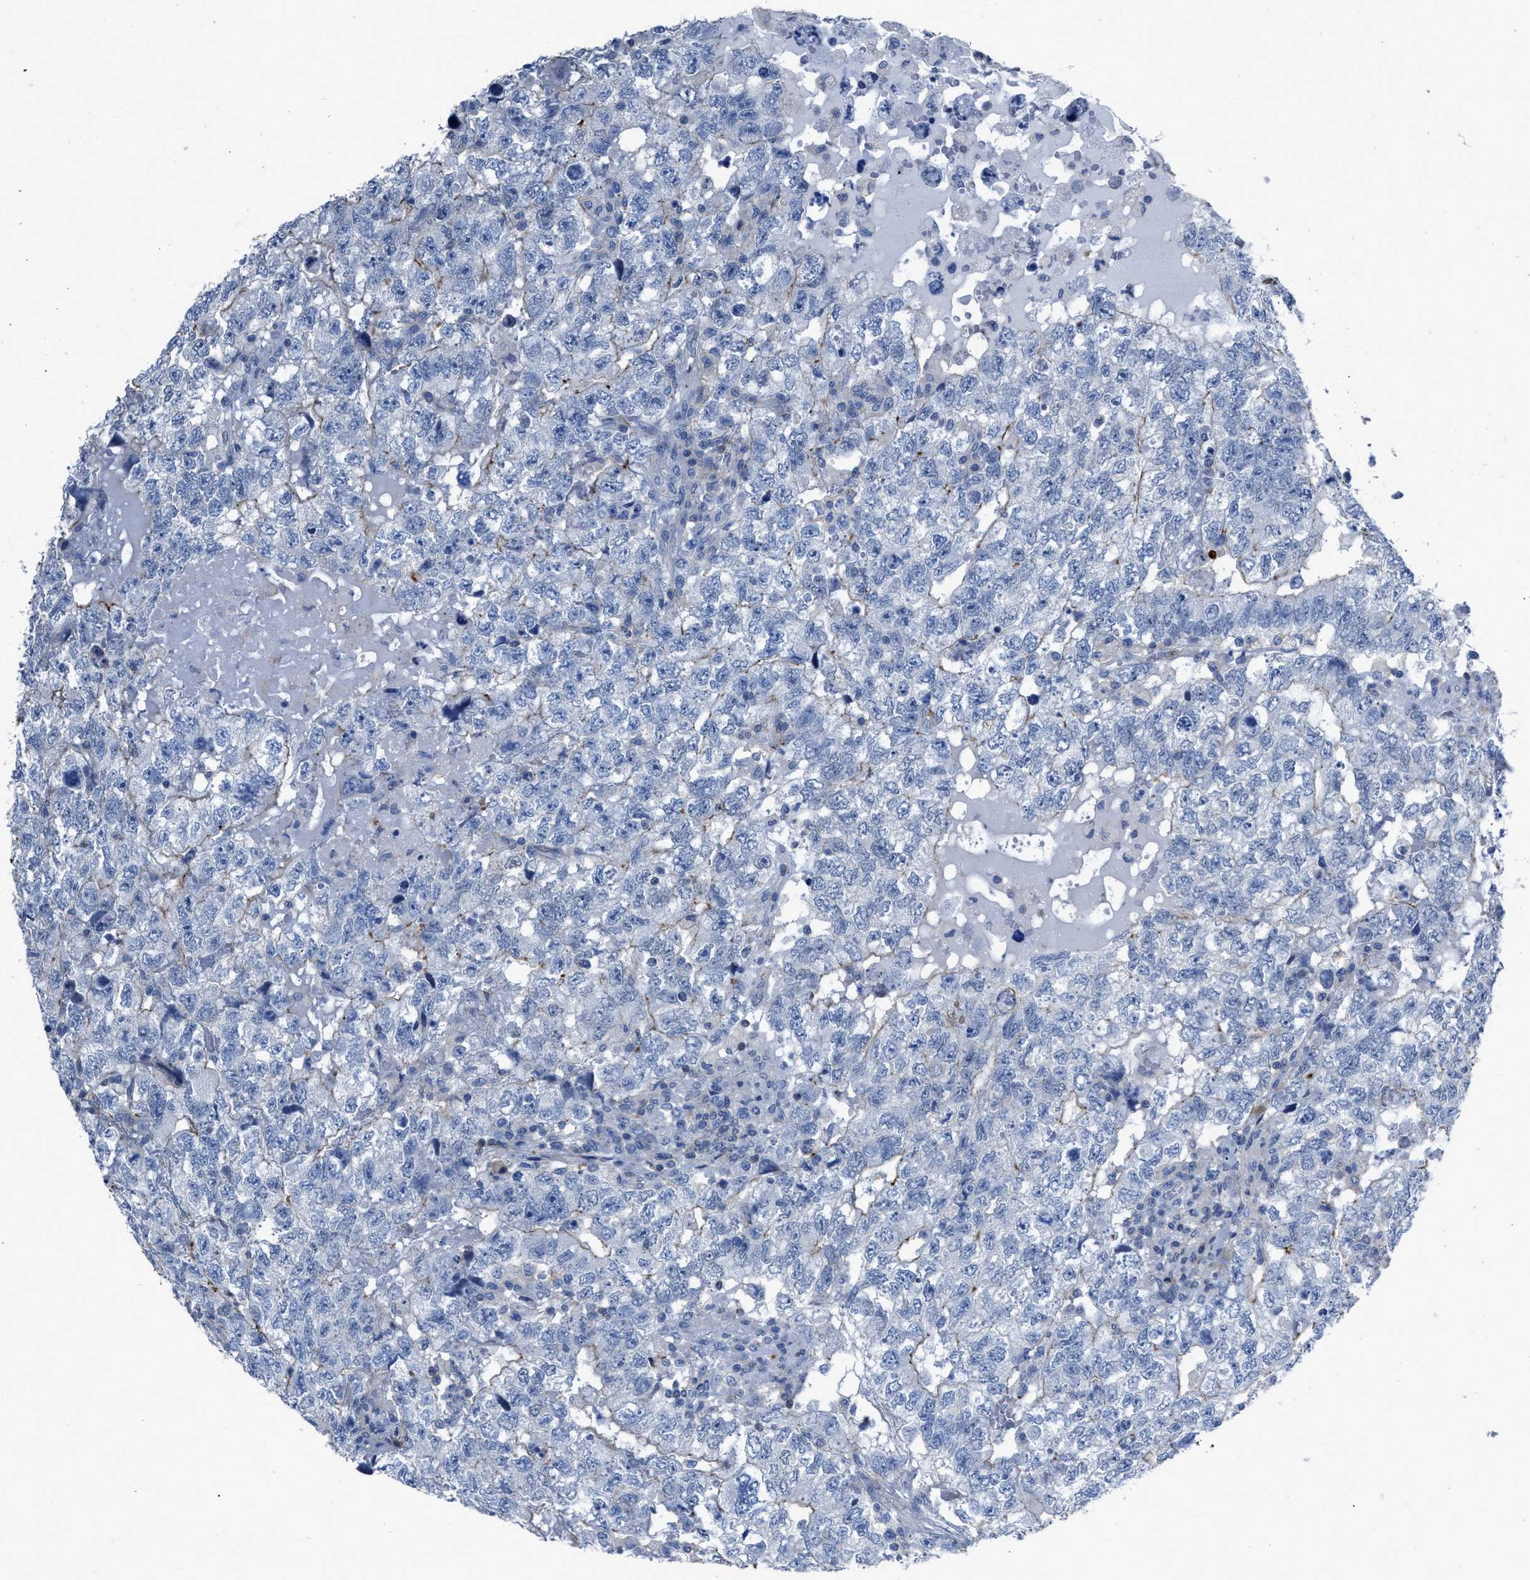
{"staining": {"intensity": "negative", "quantity": "none", "location": "none"}, "tissue": "testis cancer", "cell_type": "Tumor cells", "image_type": "cancer", "snomed": [{"axis": "morphology", "description": "Carcinoma, Embryonal, NOS"}, {"axis": "topography", "description": "Testis"}], "caption": "This is an immunohistochemistry (IHC) photomicrograph of human testis cancer (embryonal carcinoma). There is no positivity in tumor cells.", "gene": "PRMT2", "patient": {"sex": "male", "age": 36}}